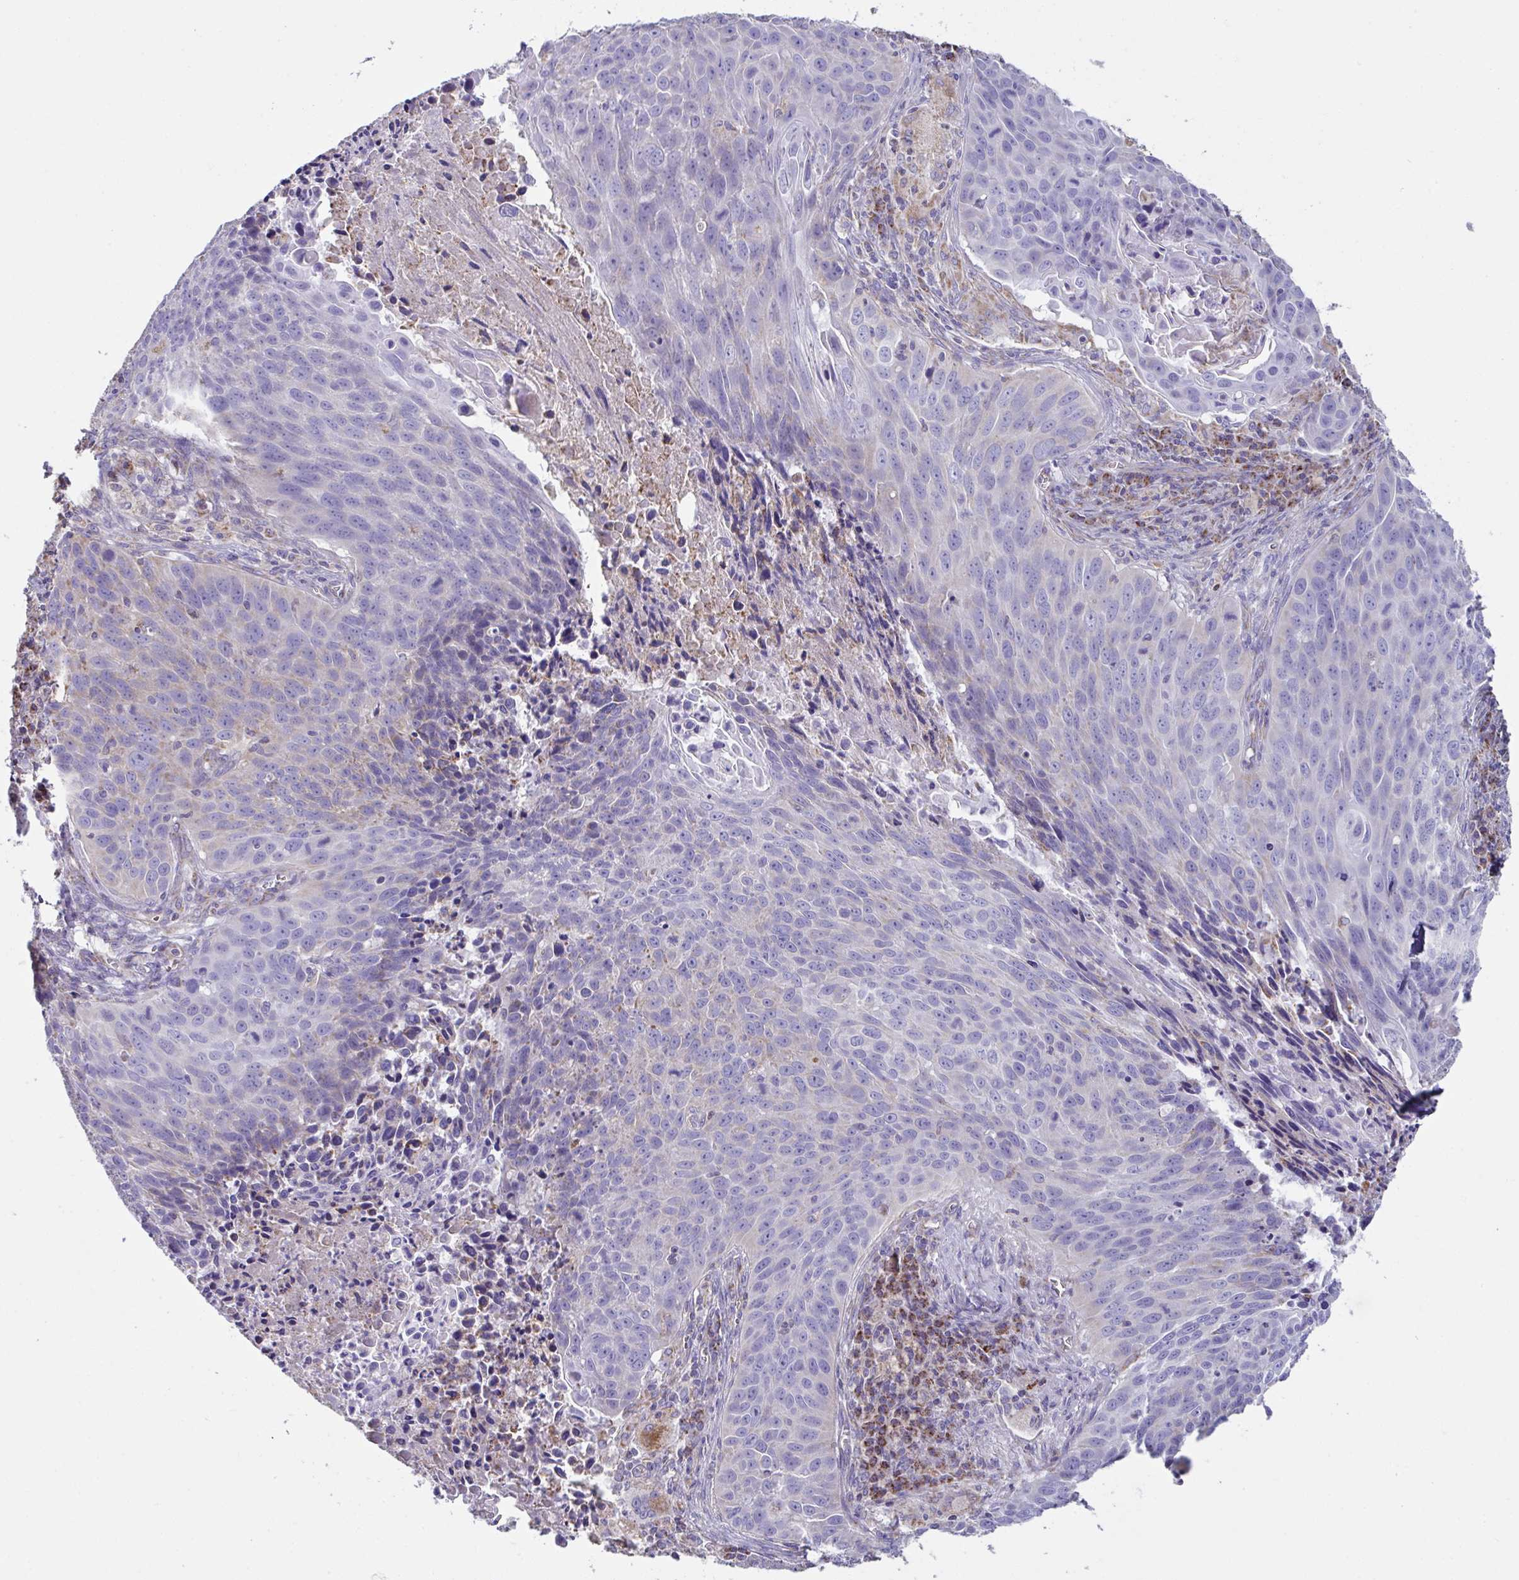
{"staining": {"intensity": "negative", "quantity": "none", "location": "none"}, "tissue": "lung cancer", "cell_type": "Tumor cells", "image_type": "cancer", "snomed": [{"axis": "morphology", "description": "Squamous cell carcinoma, NOS"}, {"axis": "topography", "description": "Lung"}], "caption": "Tumor cells are negative for brown protein staining in lung cancer.", "gene": "DOK7", "patient": {"sex": "male", "age": 78}}